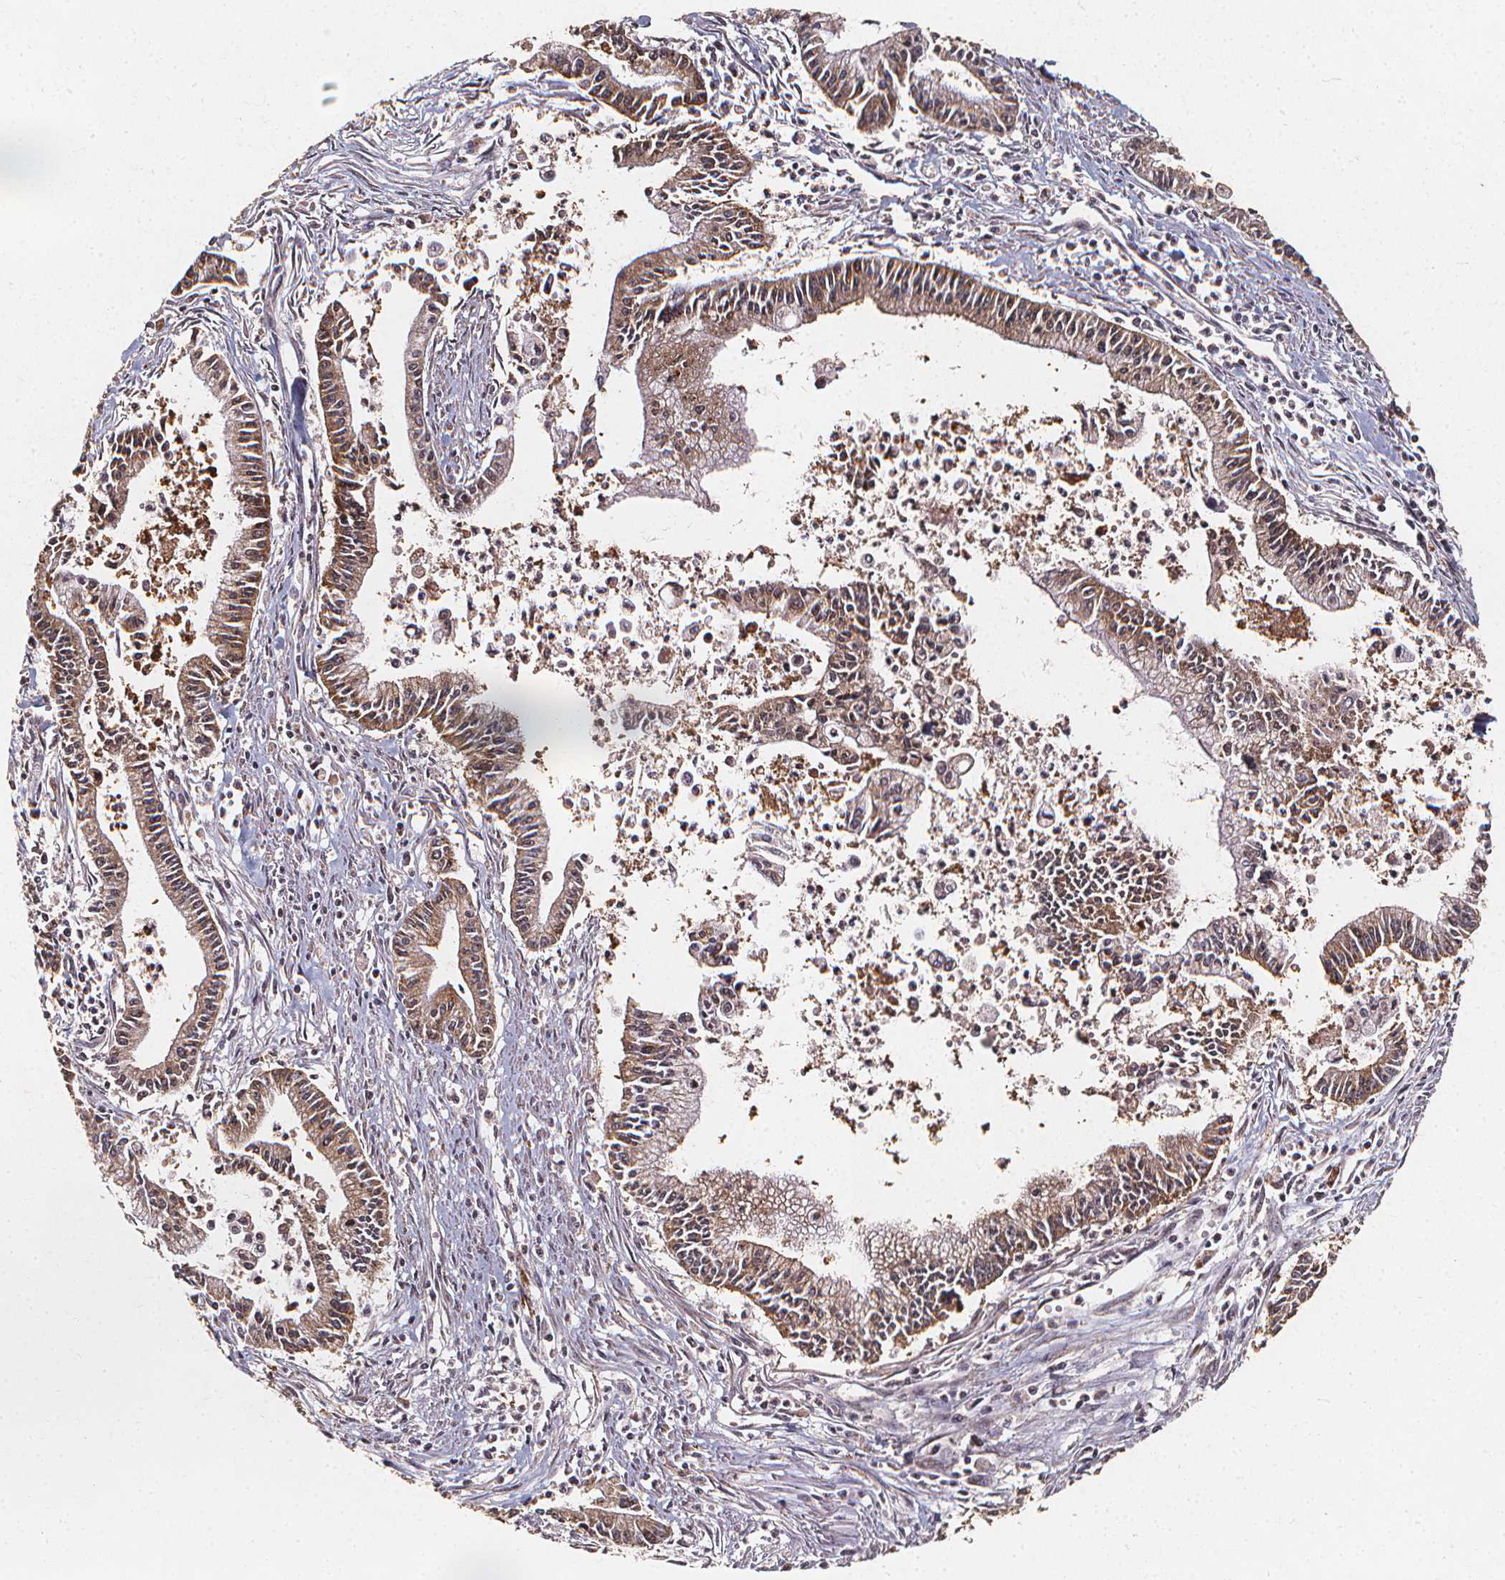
{"staining": {"intensity": "moderate", "quantity": ">75%", "location": "cytoplasmic/membranous,nuclear"}, "tissue": "pancreatic cancer", "cell_type": "Tumor cells", "image_type": "cancer", "snomed": [{"axis": "morphology", "description": "Adenocarcinoma, NOS"}, {"axis": "topography", "description": "Pancreas"}], "caption": "The histopathology image reveals a brown stain indicating the presence of a protein in the cytoplasmic/membranous and nuclear of tumor cells in pancreatic adenocarcinoma.", "gene": "SMN1", "patient": {"sex": "female", "age": 65}}